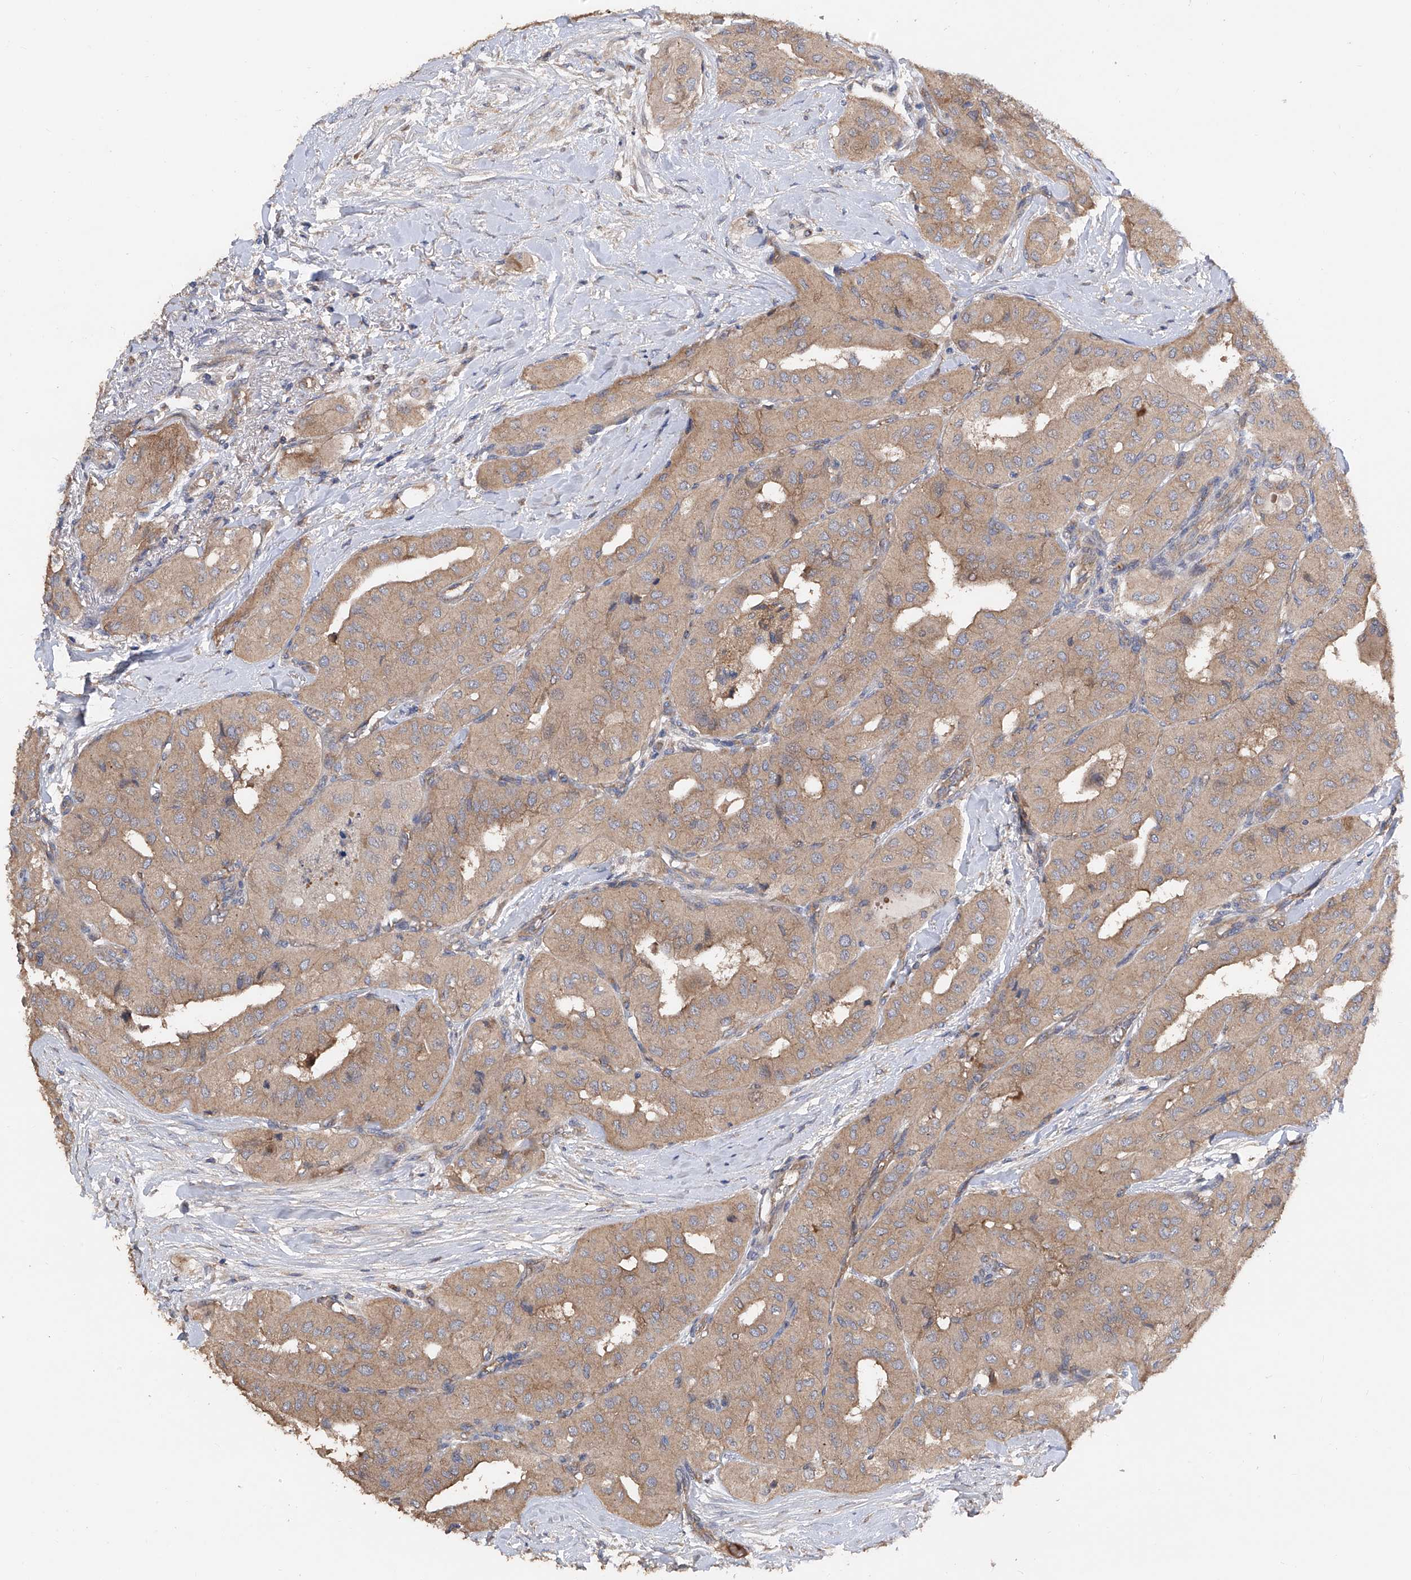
{"staining": {"intensity": "weak", "quantity": ">75%", "location": "cytoplasmic/membranous"}, "tissue": "thyroid cancer", "cell_type": "Tumor cells", "image_type": "cancer", "snomed": [{"axis": "morphology", "description": "Papillary adenocarcinoma, NOS"}, {"axis": "topography", "description": "Thyroid gland"}], "caption": "Tumor cells show low levels of weak cytoplasmic/membranous positivity in approximately >75% of cells in papillary adenocarcinoma (thyroid).", "gene": "PTK2", "patient": {"sex": "female", "age": 59}}